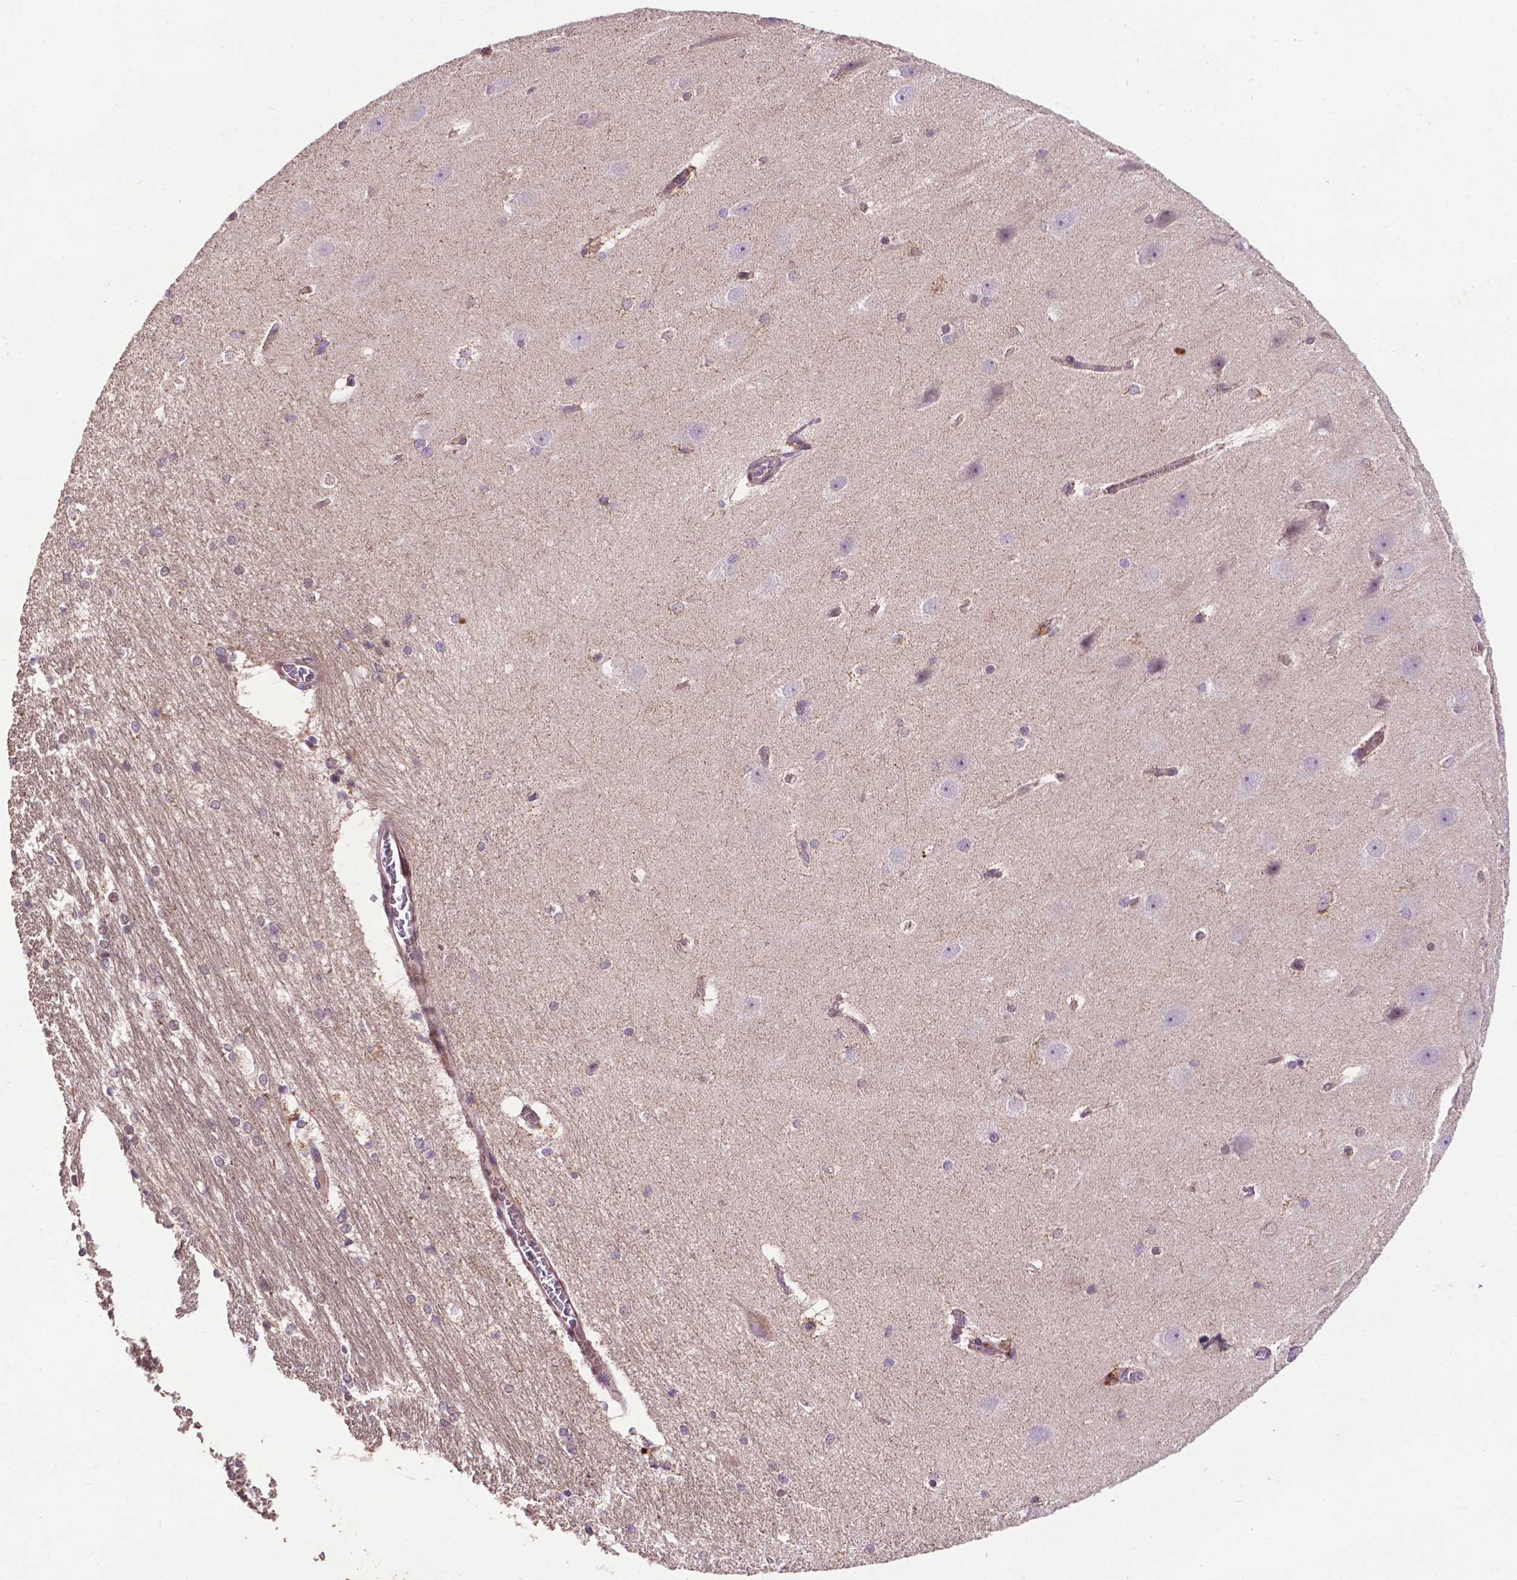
{"staining": {"intensity": "negative", "quantity": "none", "location": "none"}, "tissue": "hippocampus", "cell_type": "Glial cells", "image_type": "normal", "snomed": [{"axis": "morphology", "description": "Normal tissue, NOS"}, {"axis": "topography", "description": "Cerebral cortex"}, {"axis": "topography", "description": "Hippocampus"}], "caption": "Glial cells are negative for brown protein staining in normal hippocampus. Brightfield microscopy of immunohistochemistry stained with DAB (3,3'-diaminobenzidine) (brown) and hematoxylin (blue), captured at high magnification.", "gene": "SPNS2", "patient": {"sex": "female", "age": 19}}